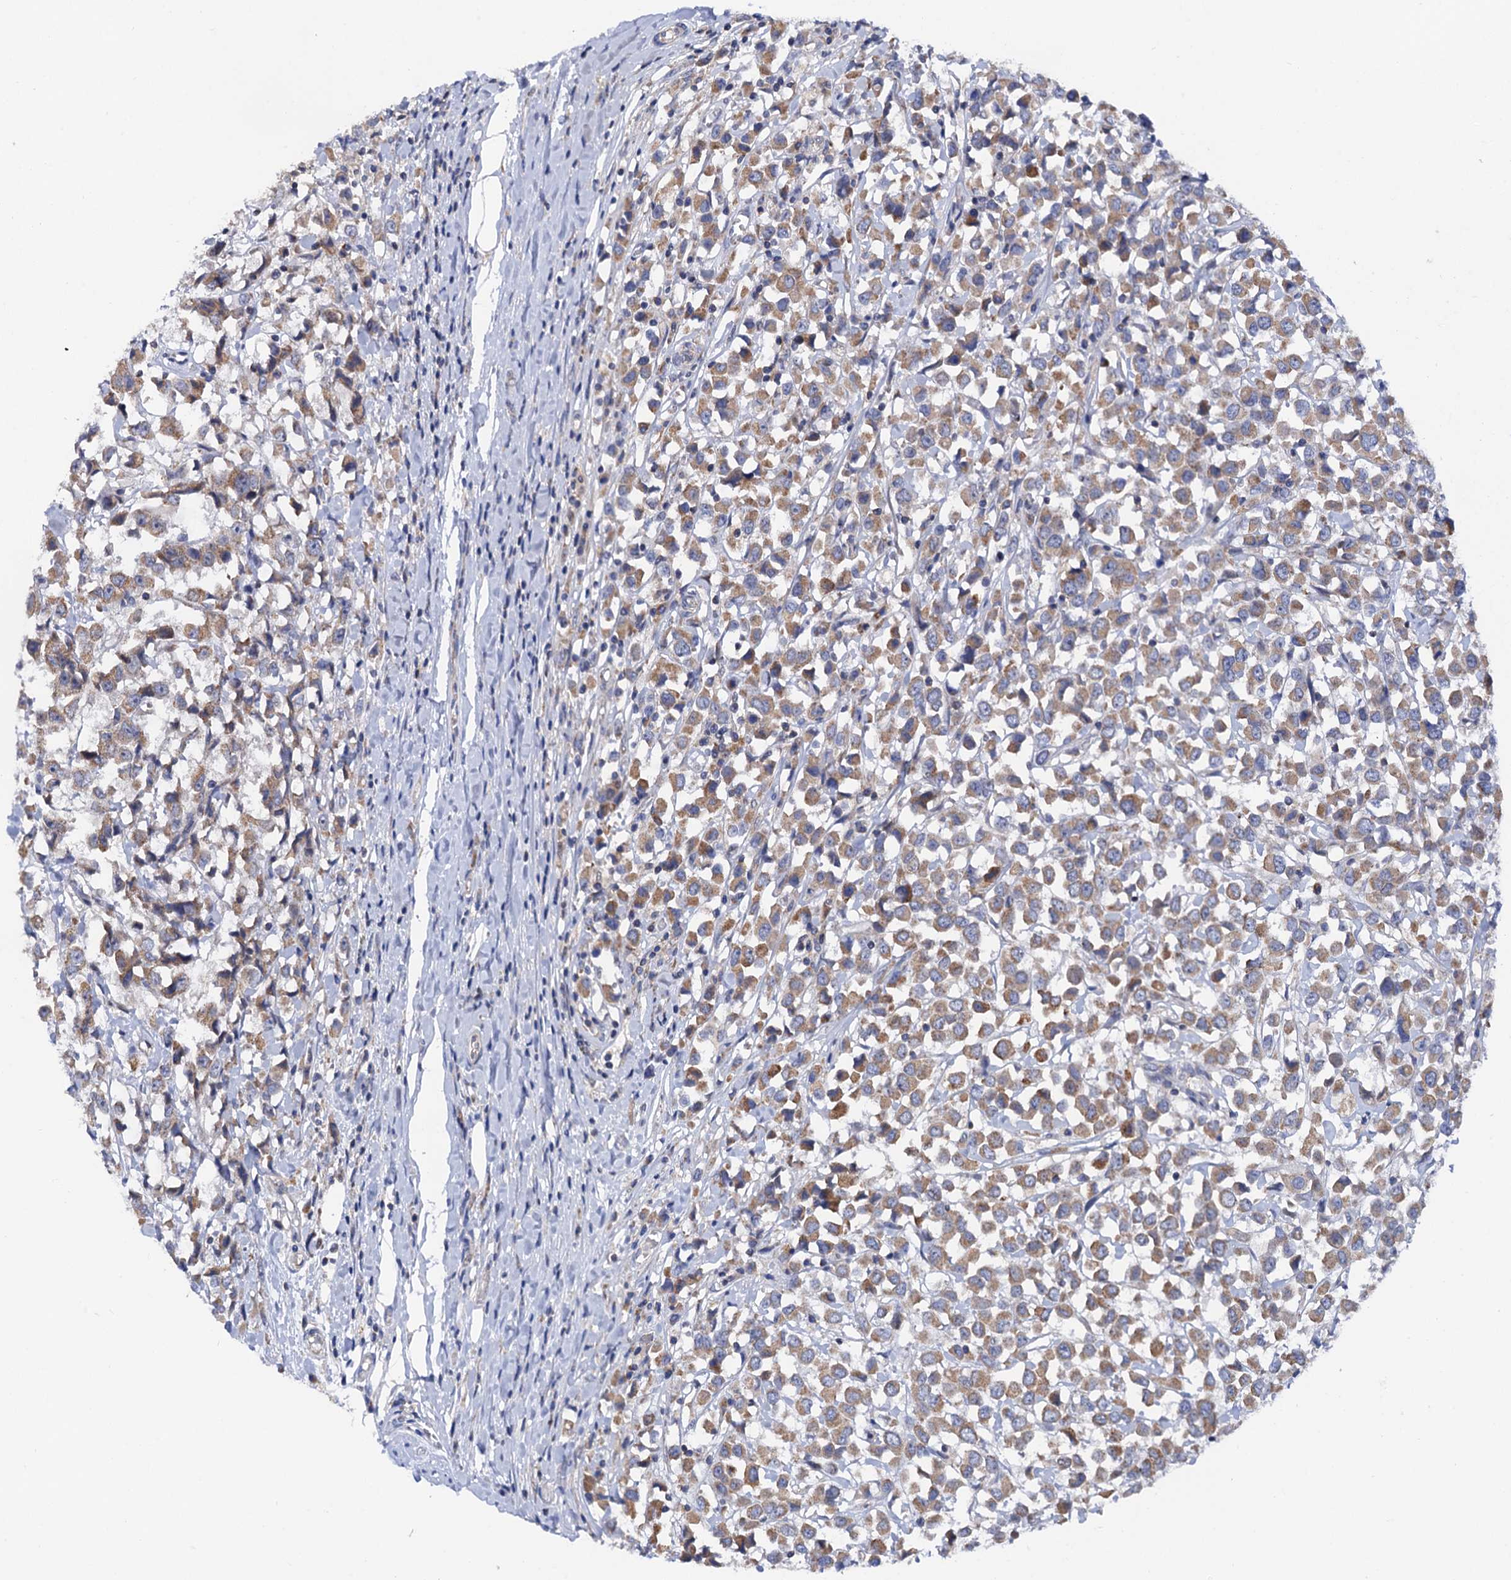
{"staining": {"intensity": "moderate", "quantity": ">75%", "location": "cytoplasmic/membranous"}, "tissue": "breast cancer", "cell_type": "Tumor cells", "image_type": "cancer", "snomed": [{"axis": "morphology", "description": "Duct carcinoma"}, {"axis": "topography", "description": "Breast"}], "caption": "The micrograph demonstrates a brown stain indicating the presence of a protein in the cytoplasmic/membranous of tumor cells in breast intraductal carcinoma. (DAB (3,3'-diaminobenzidine) IHC with brightfield microscopy, high magnification).", "gene": "MRPL48", "patient": {"sex": "female", "age": 61}}